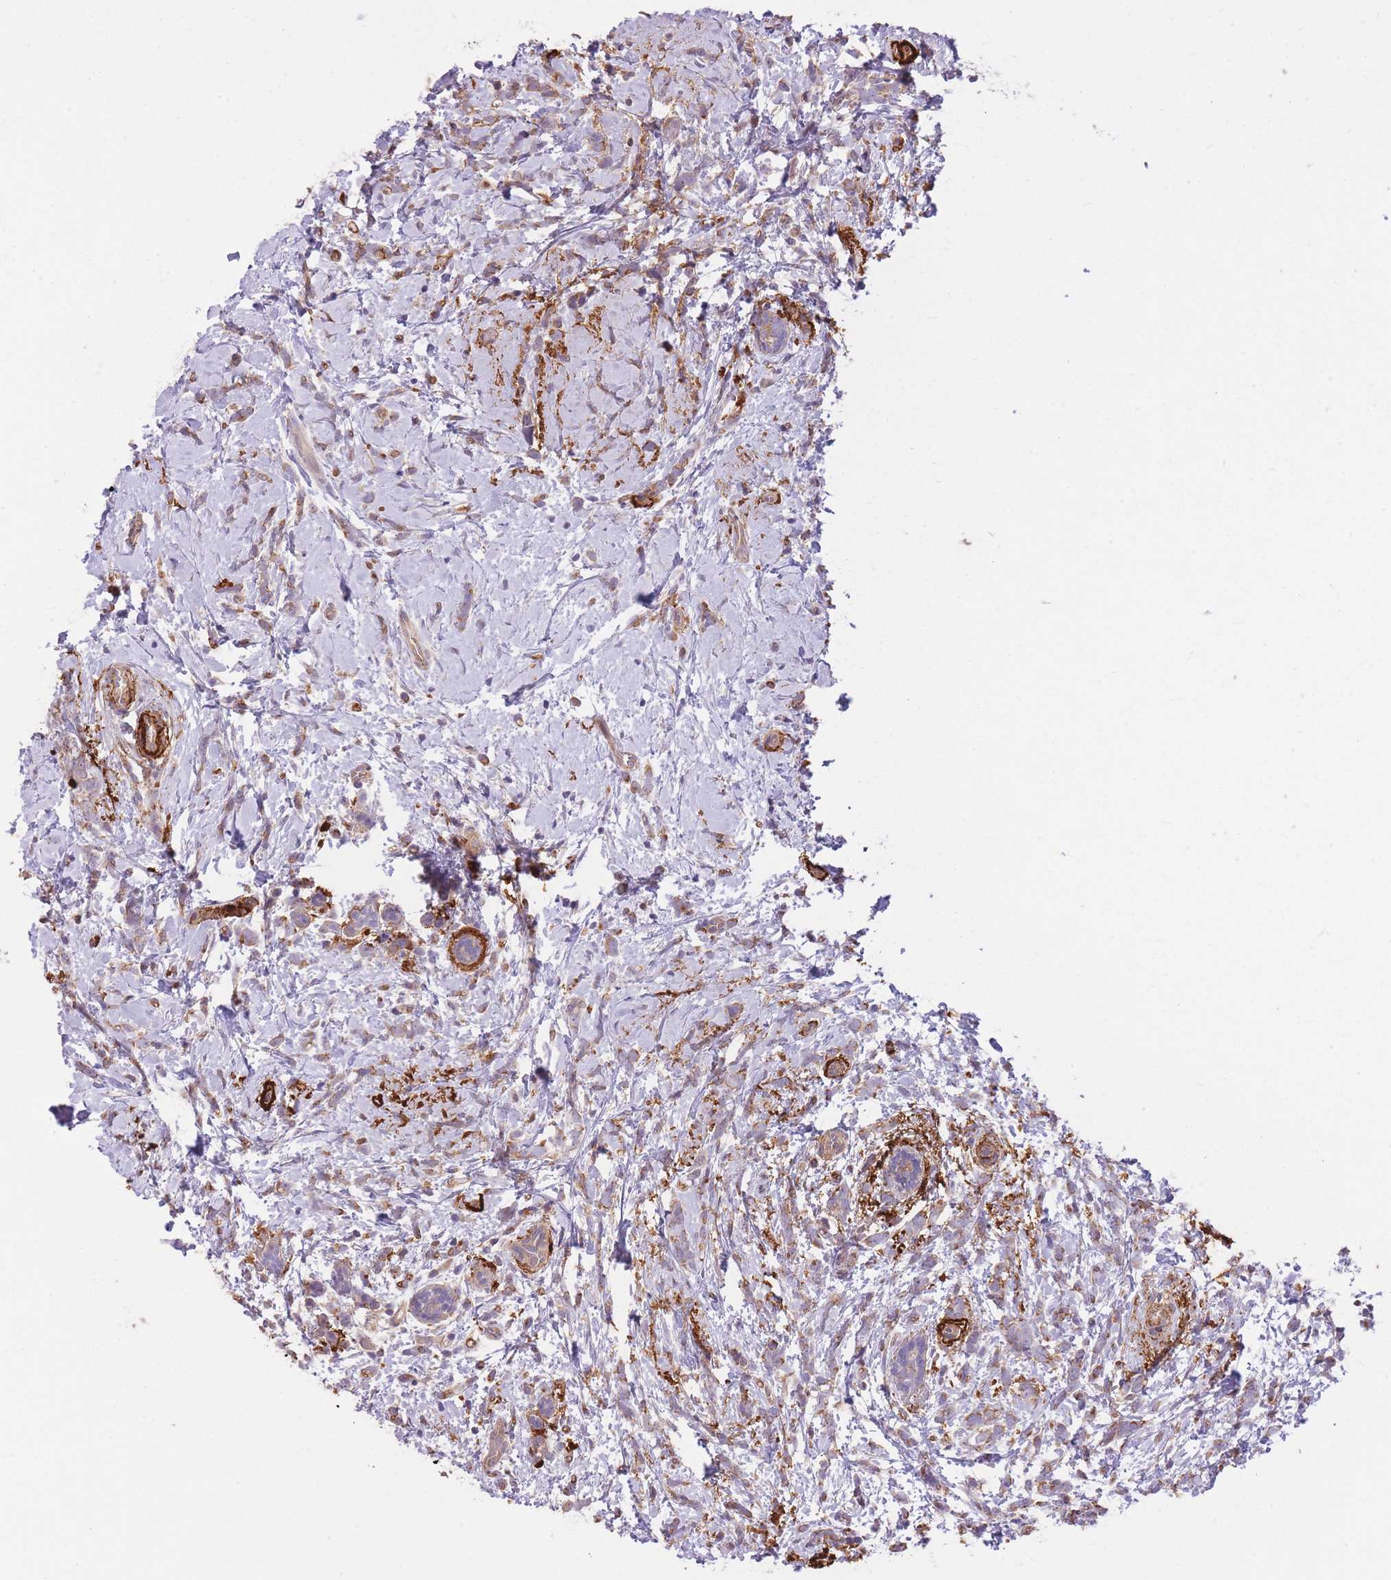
{"staining": {"intensity": "moderate", "quantity": ">75%", "location": "cytoplasmic/membranous"}, "tissue": "breast cancer", "cell_type": "Tumor cells", "image_type": "cancer", "snomed": [{"axis": "morphology", "description": "Lobular carcinoma"}, {"axis": "topography", "description": "Breast"}], "caption": "Moderate cytoplasmic/membranous protein staining is seen in about >75% of tumor cells in breast cancer (lobular carcinoma).", "gene": "REV1", "patient": {"sex": "female", "age": 58}}